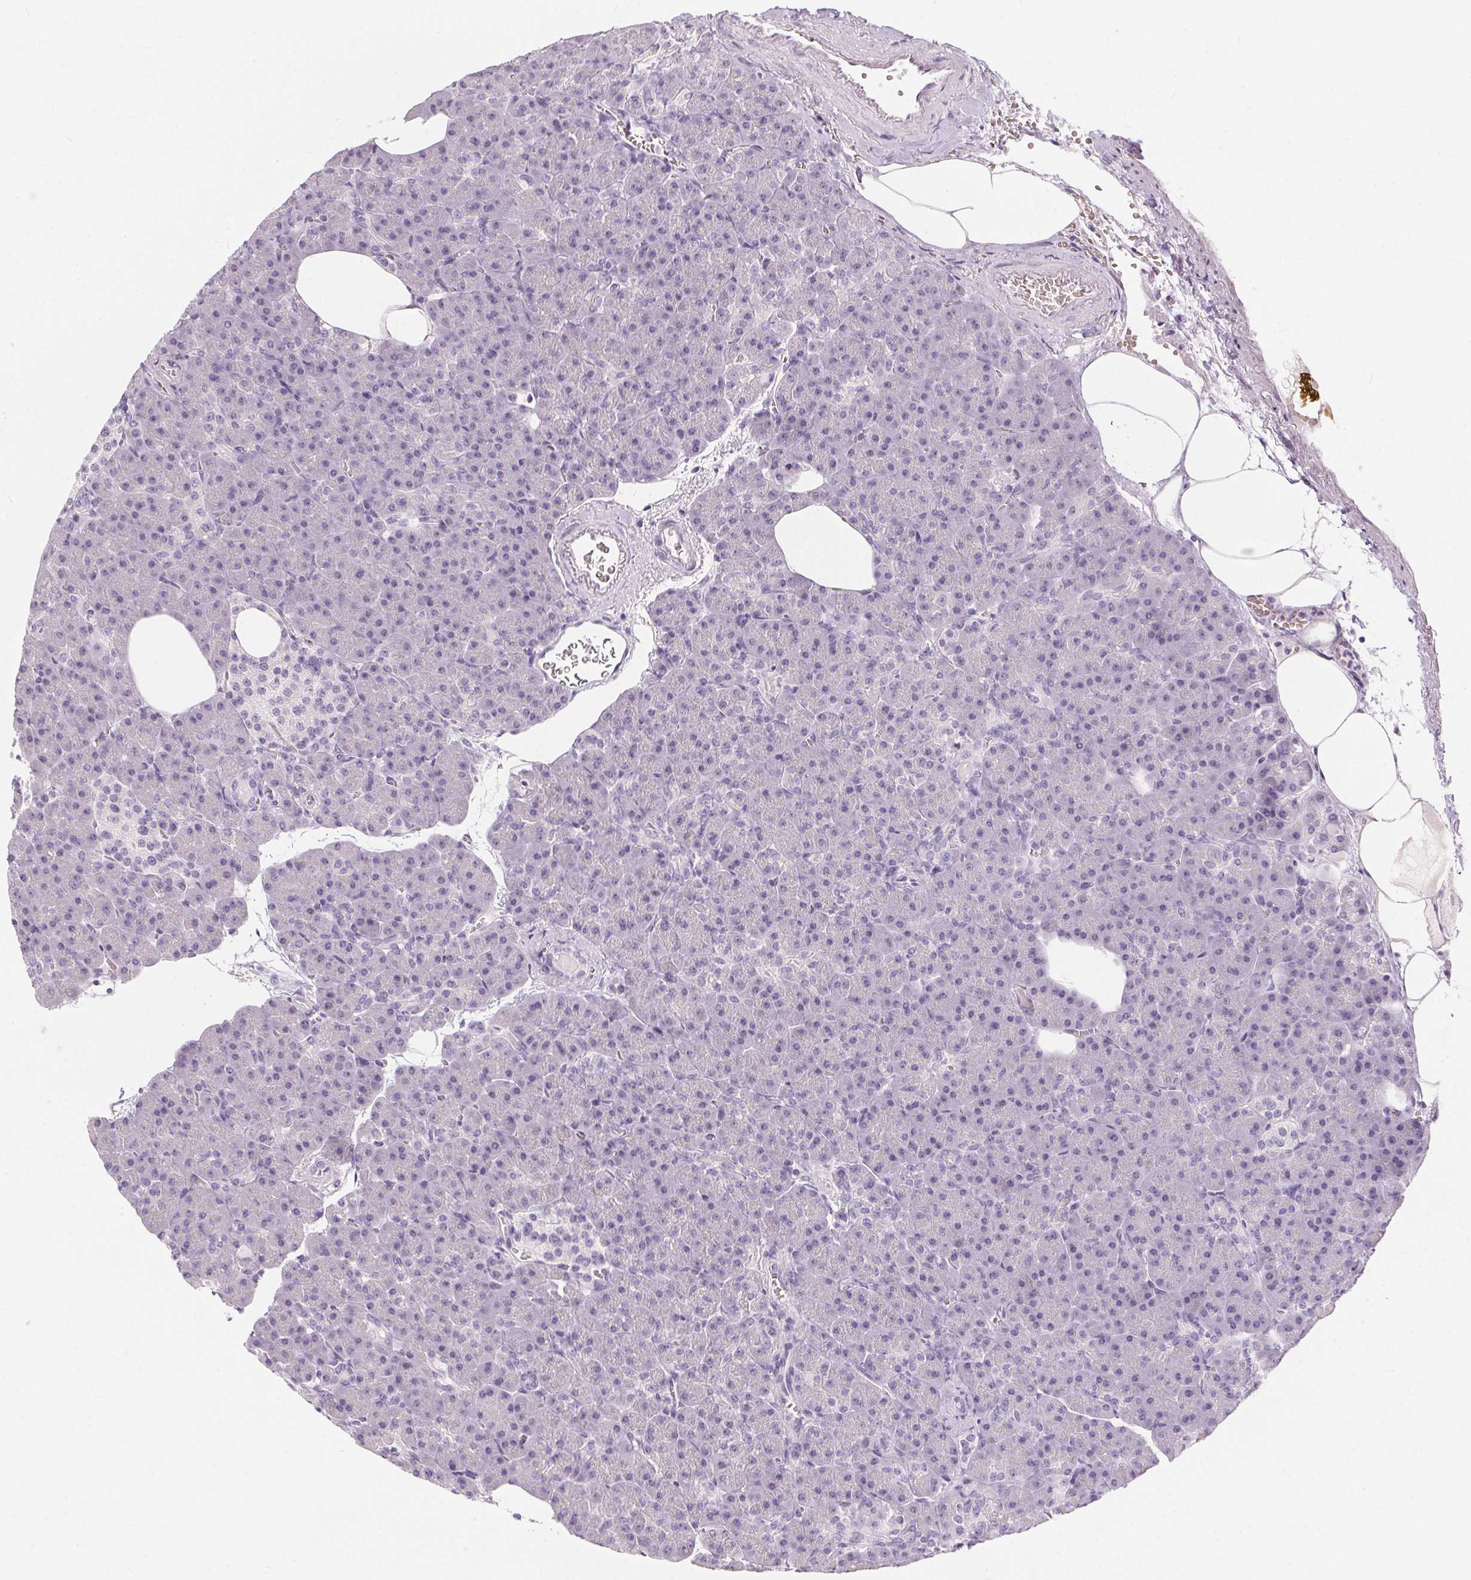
{"staining": {"intensity": "negative", "quantity": "none", "location": "none"}, "tissue": "pancreas", "cell_type": "Exocrine glandular cells", "image_type": "normal", "snomed": [{"axis": "morphology", "description": "Normal tissue, NOS"}, {"axis": "topography", "description": "Pancreas"}], "caption": "An IHC histopathology image of unremarkable pancreas is shown. There is no staining in exocrine glandular cells of pancreas.", "gene": "GBP6", "patient": {"sex": "female", "age": 74}}